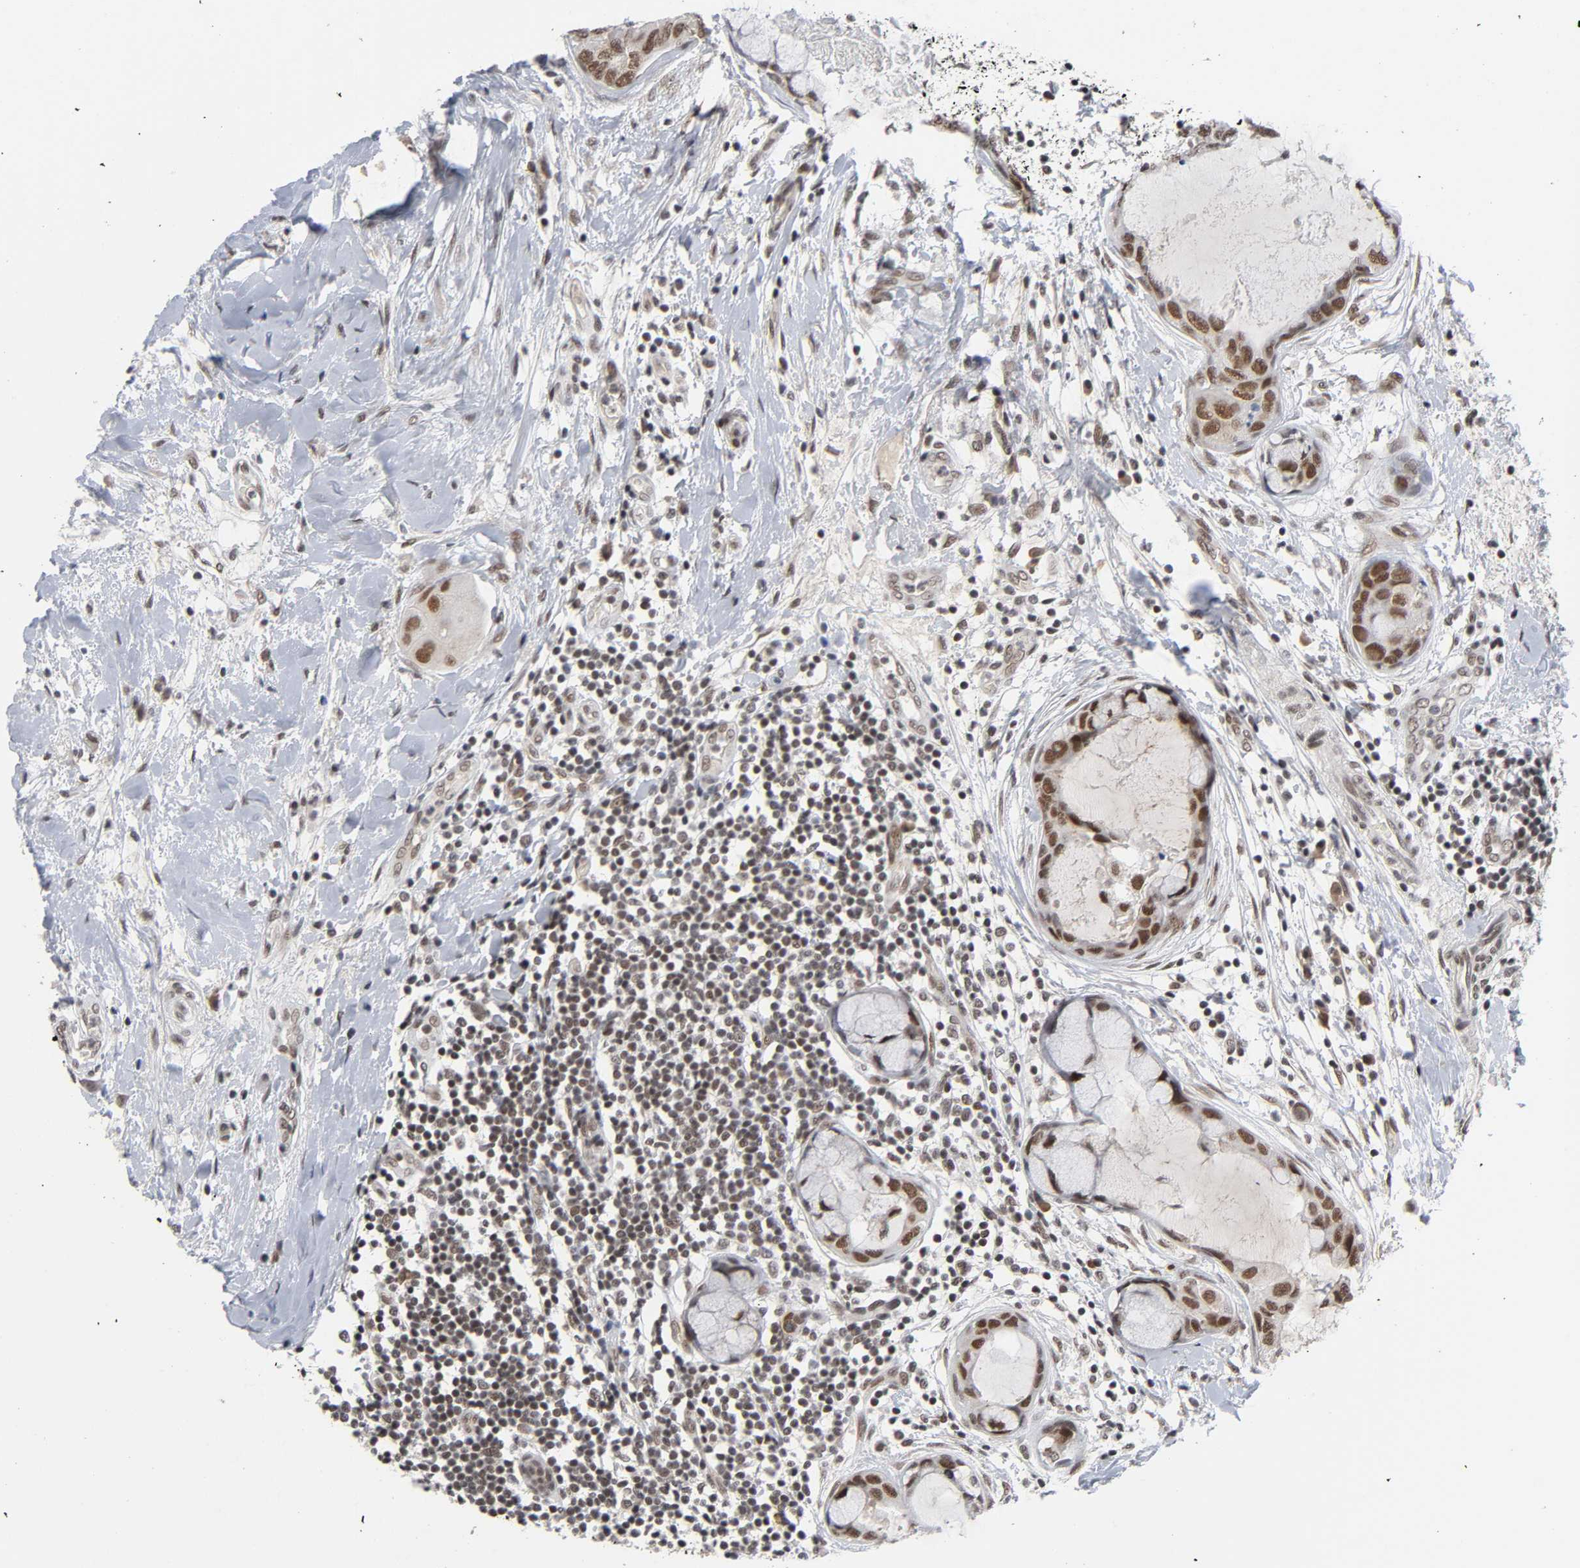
{"staining": {"intensity": "moderate", "quantity": ">75%", "location": "cytoplasmic/membranous,nuclear"}, "tissue": "breast cancer", "cell_type": "Tumor cells", "image_type": "cancer", "snomed": [{"axis": "morphology", "description": "Duct carcinoma"}, {"axis": "topography", "description": "Breast"}], "caption": "A micrograph of breast cancer (infiltrating ductal carcinoma) stained for a protein displays moderate cytoplasmic/membranous and nuclear brown staining in tumor cells.", "gene": "ZNF384", "patient": {"sex": "female", "age": 40}}